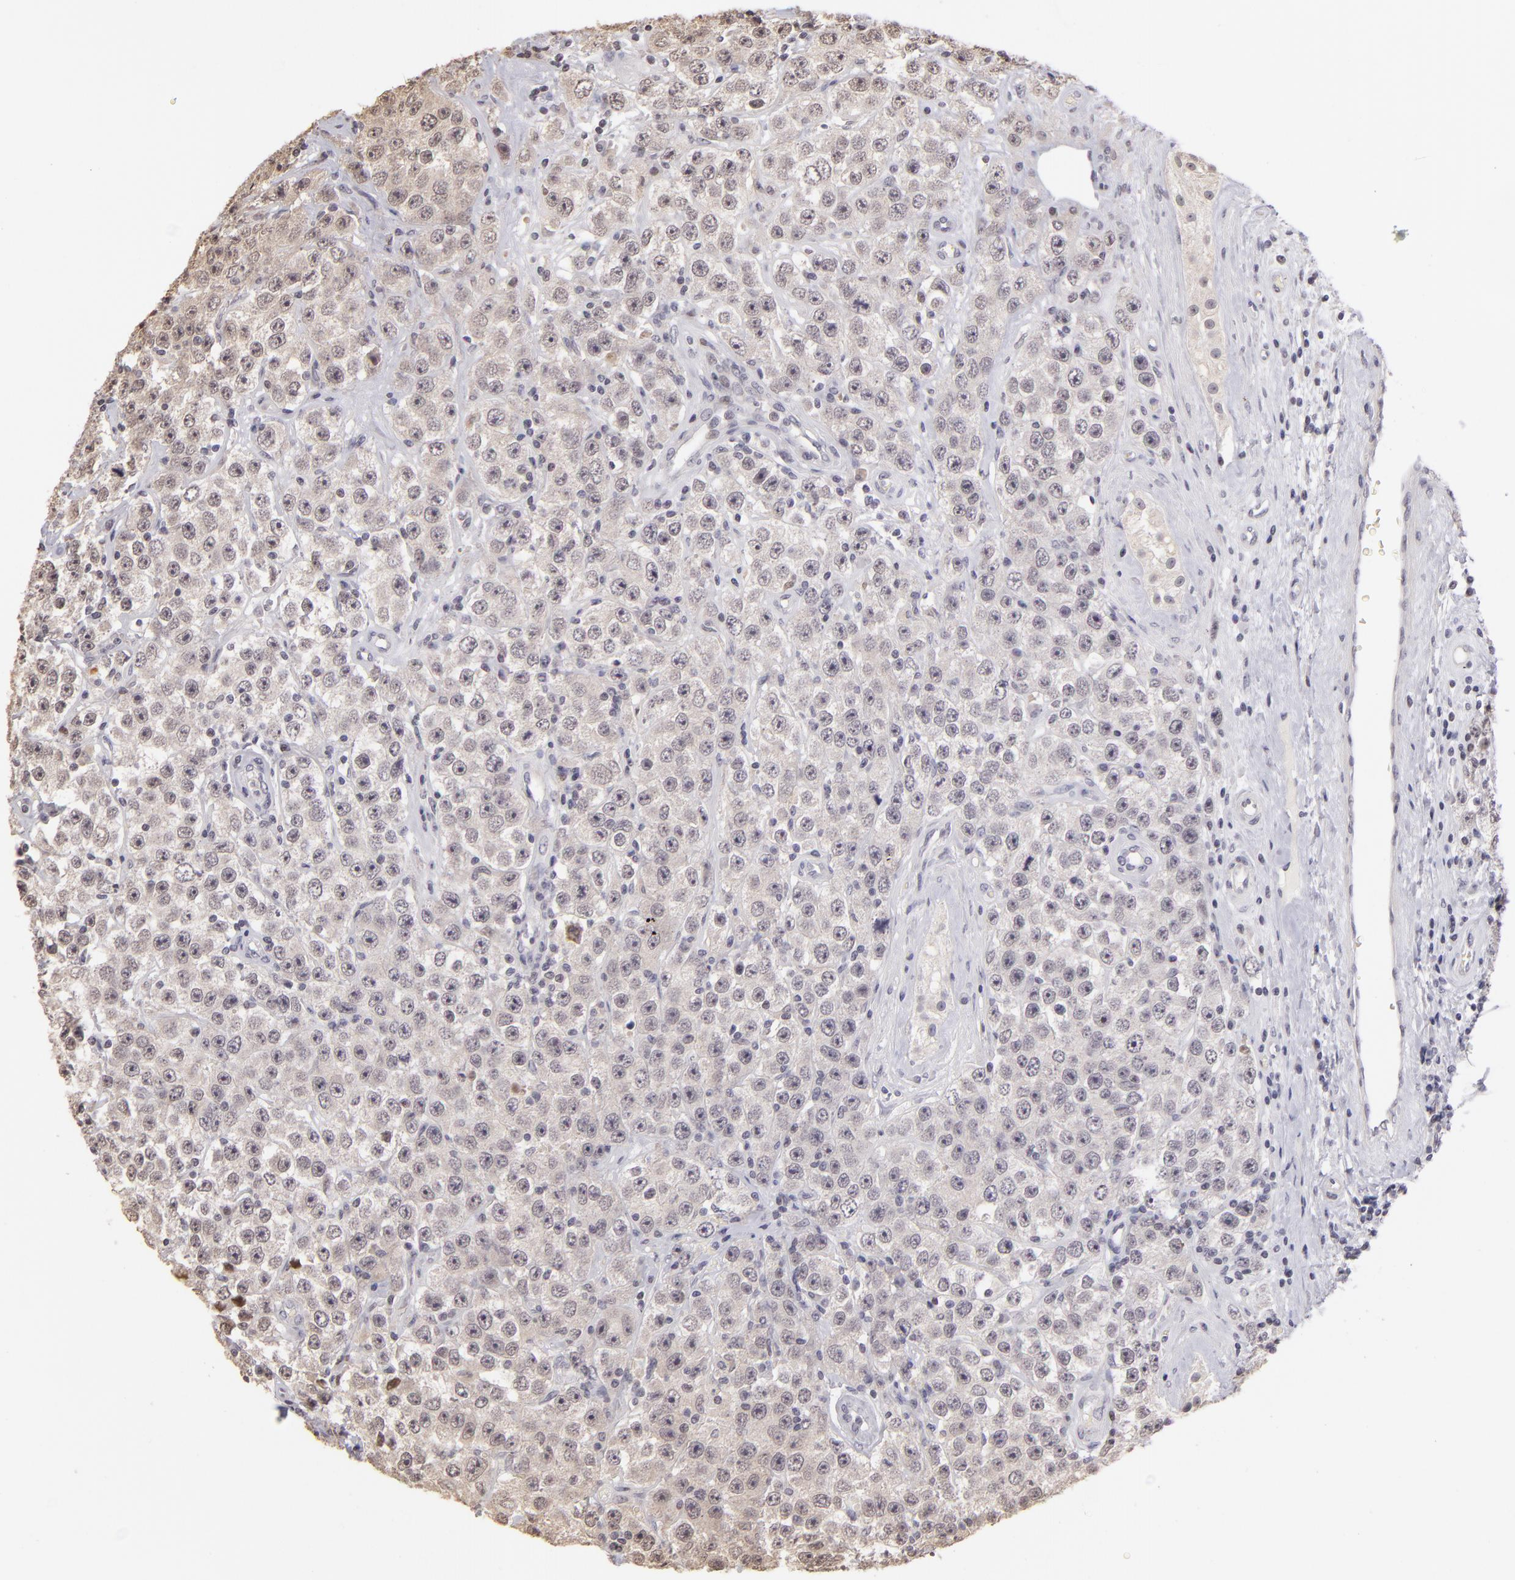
{"staining": {"intensity": "weak", "quantity": "<25%", "location": "nuclear"}, "tissue": "testis cancer", "cell_type": "Tumor cells", "image_type": "cancer", "snomed": [{"axis": "morphology", "description": "Seminoma, NOS"}, {"axis": "topography", "description": "Testis"}], "caption": "Immunohistochemical staining of testis cancer displays no significant staining in tumor cells. (DAB IHC with hematoxylin counter stain).", "gene": "RARB", "patient": {"sex": "male", "age": 52}}